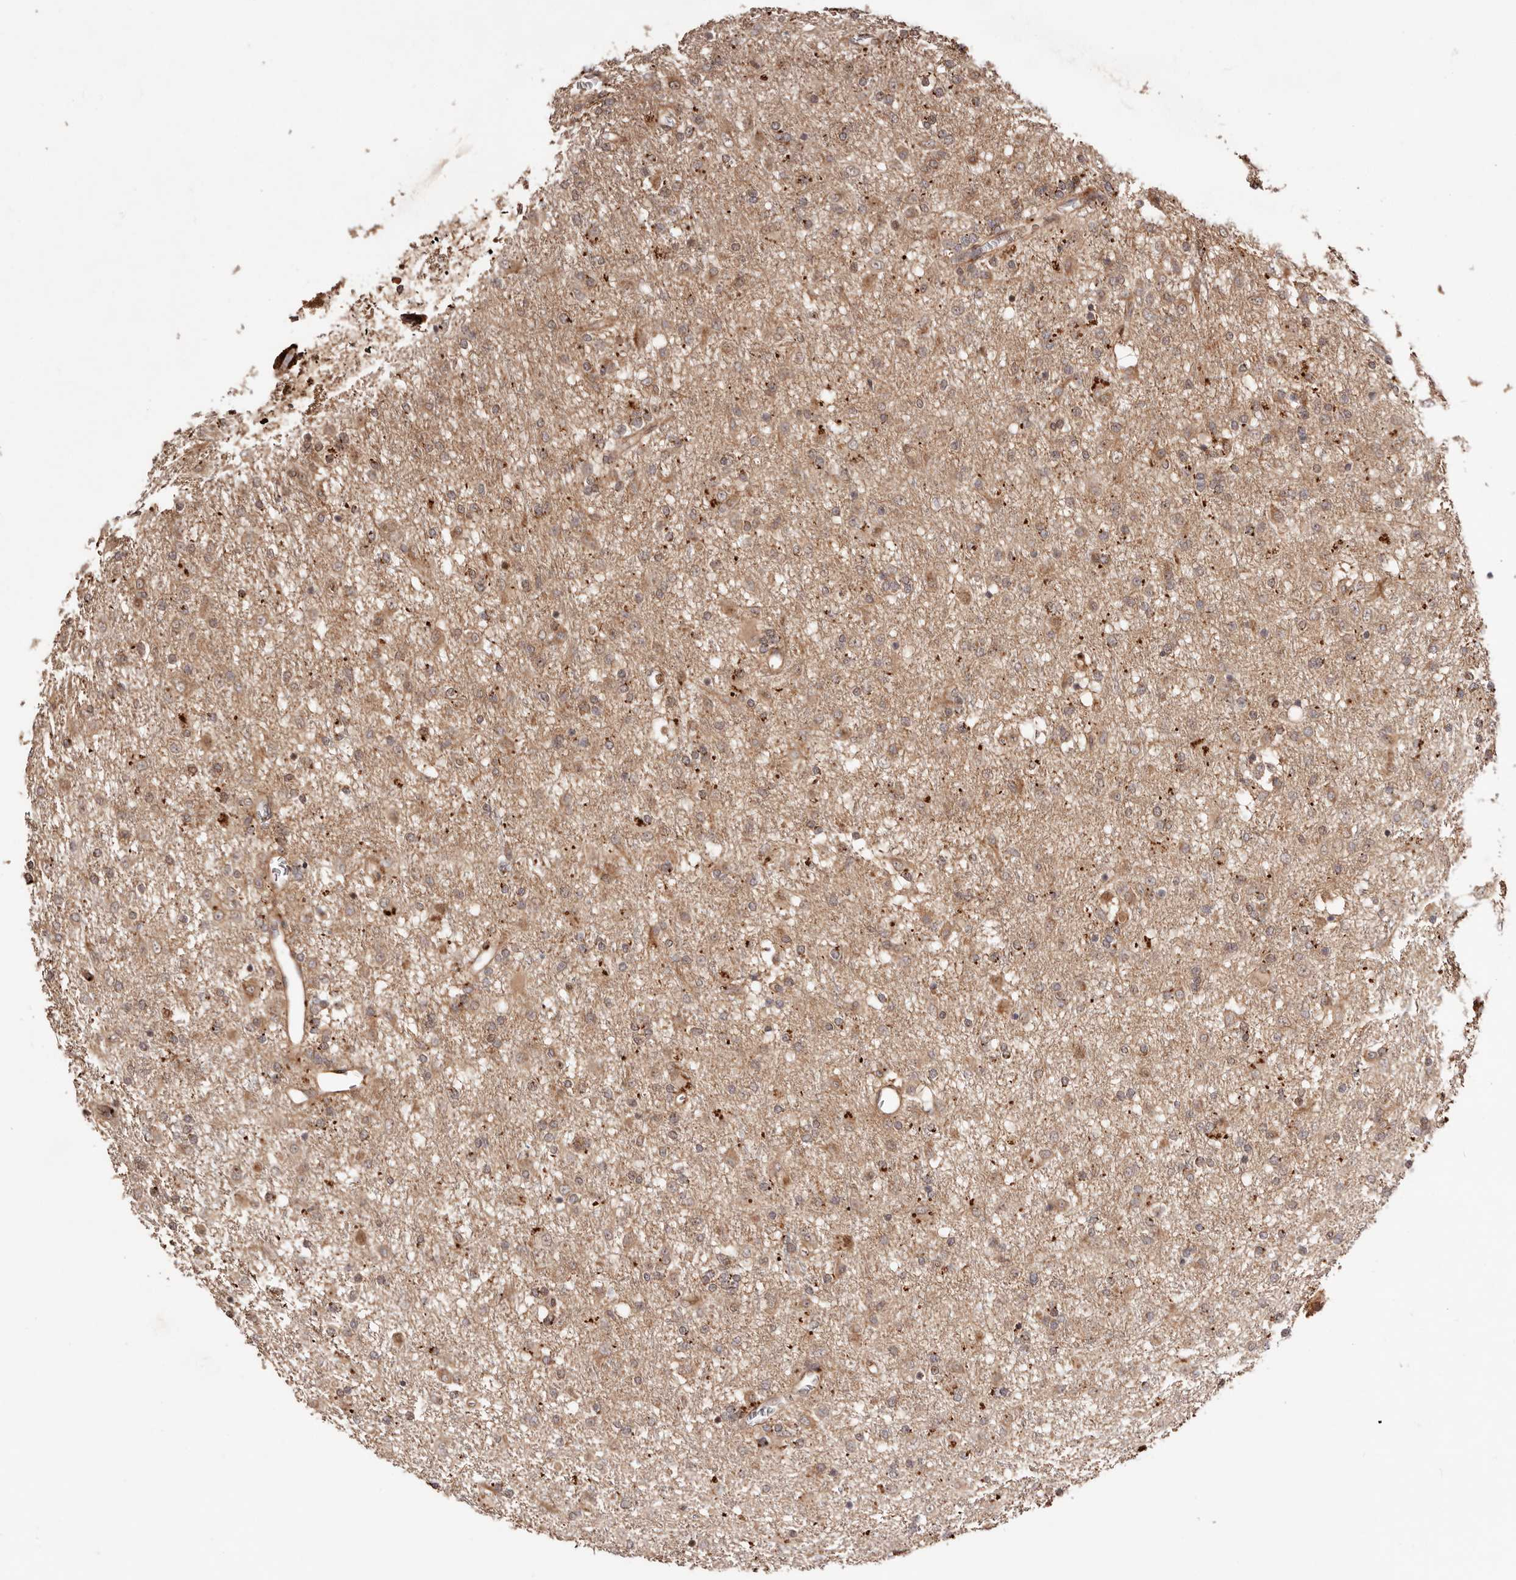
{"staining": {"intensity": "weak", "quantity": ">75%", "location": "cytoplasmic/membranous"}, "tissue": "glioma", "cell_type": "Tumor cells", "image_type": "cancer", "snomed": [{"axis": "morphology", "description": "Glioma, malignant, Low grade"}, {"axis": "topography", "description": "Brain"}], "caption": "This is an image of immunohistochemistry staining of glioma, which shows weak expression in the cytoplasmic/membranous of tumor cells.", "gene": "PTPN22", "patient": {"sex": "male", "age": 65}}